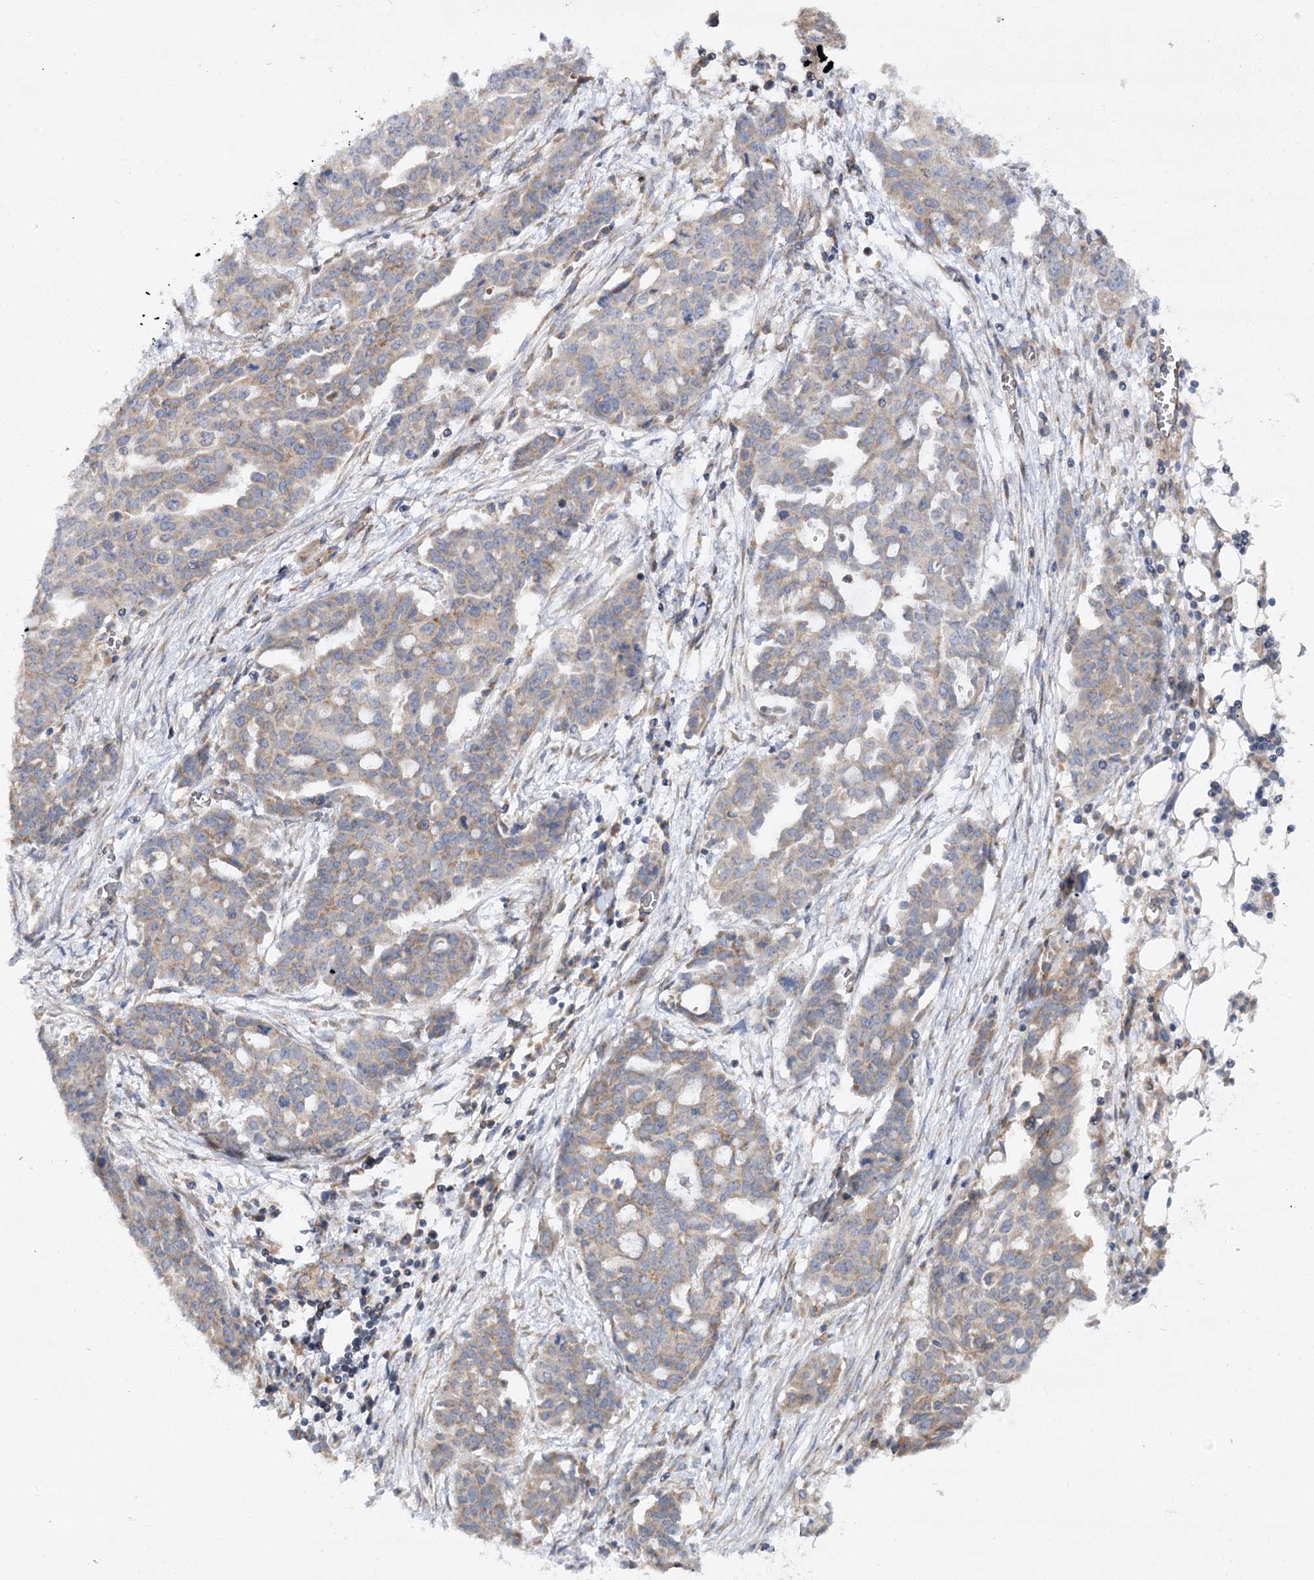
{"staining": {"intensity": "negative", "quantity": "none", "location": "none"}, "tissue": "ovarian cancer", "cell_type": "Tumor cells", "image_type": "cancer", "snomed": [{"axis": "morphology", "description": "Cystadenocarcinoma, serous, NOS"}, {"axis": "topography", "description": "Soft tissue"}, {"axis": "topography", "description": "Ovary"}], "caption": "Tumor cells are negative for protein expression in human ovarian cancer. (DAB (3,3'-diaminobenzidine) immunohistochemistry, high magnification).", "gene": "DNAJC13", "patient": {"sex": "female", "age": 57}}